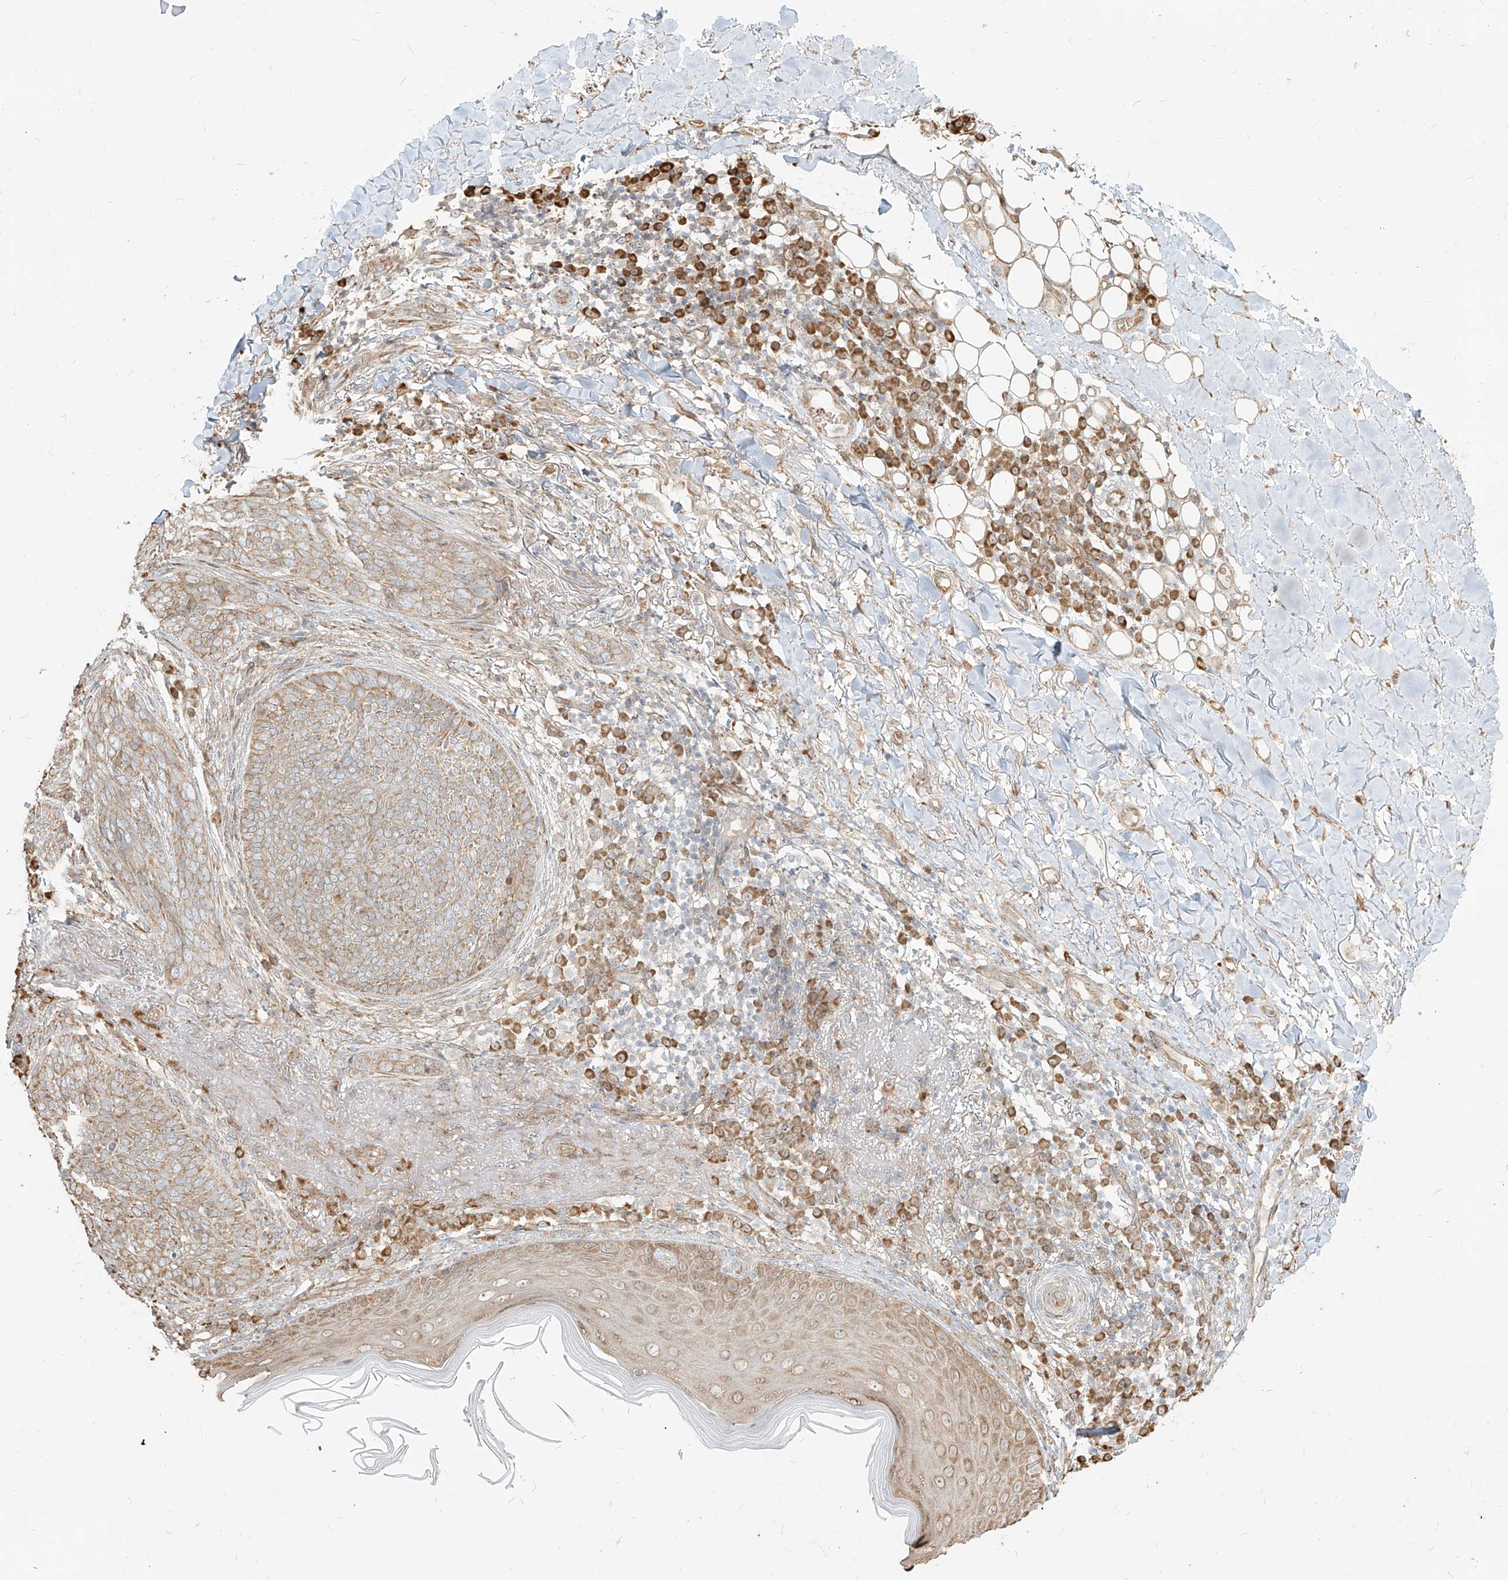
{"staining": {"intensity": "weak", "quantity": ">75%", "location": "cytoplasmic/membranous"}, "tissue": "skin cancer", "cell_type": "Tumor cells", "image_type": "cancer", "snomed": [{"axis": "morphology", "description": "Basal cell carcinoma"}, {"axis": "topography", "description": "Skin"}], "caption": "Immunohistochemistry histopathology image of neoplastic tissue: human skin cancer stained using immunohistochemistry demonstrates low levels of weak protein expression localized specifically in the cytoplasmic/membranous of tumor cells, appearing as a cytoplasmic/membranous brown color.", "gene": "UBE2K", "patient": {"sex": "male", "age": 85}}